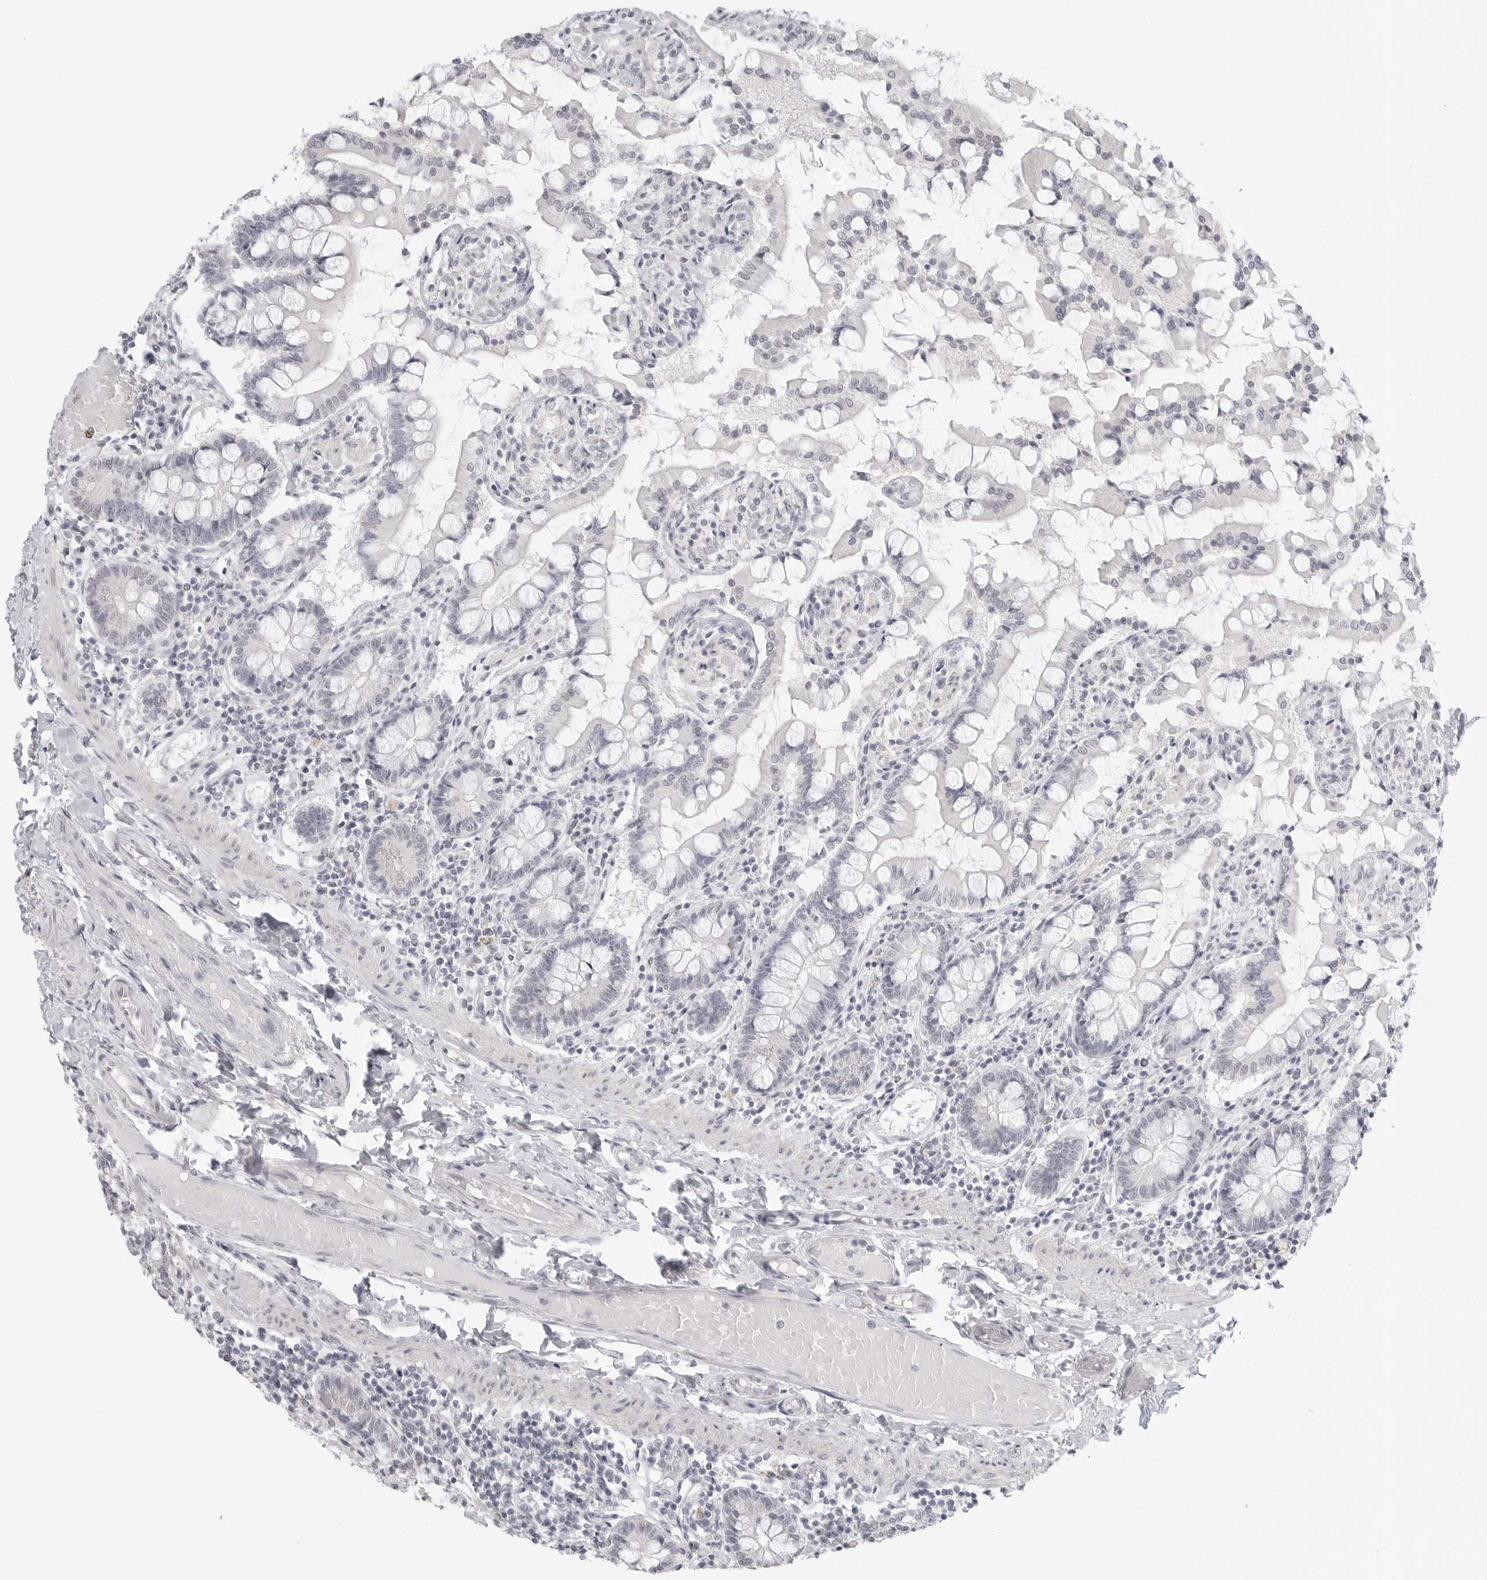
{"staining": {"intensity": "negative", "quantity": "none", "location": "none"}, "tissue": "small intestine", "cell_type": "Glandular cells", "image_type": "normal", "snomed": [{"axis": "morphology", "description": "Normal tissue, NOS"}, {"axis": "topography", "description": "Small intestine"}], "caption": "The photomicrograph displays no staining of glandular cells in unremarkable small intestine. (IHC, brightfield microscopy, high magnification).", "gene": "KLK11", "patient": {"sex": "male", "age": 41}}